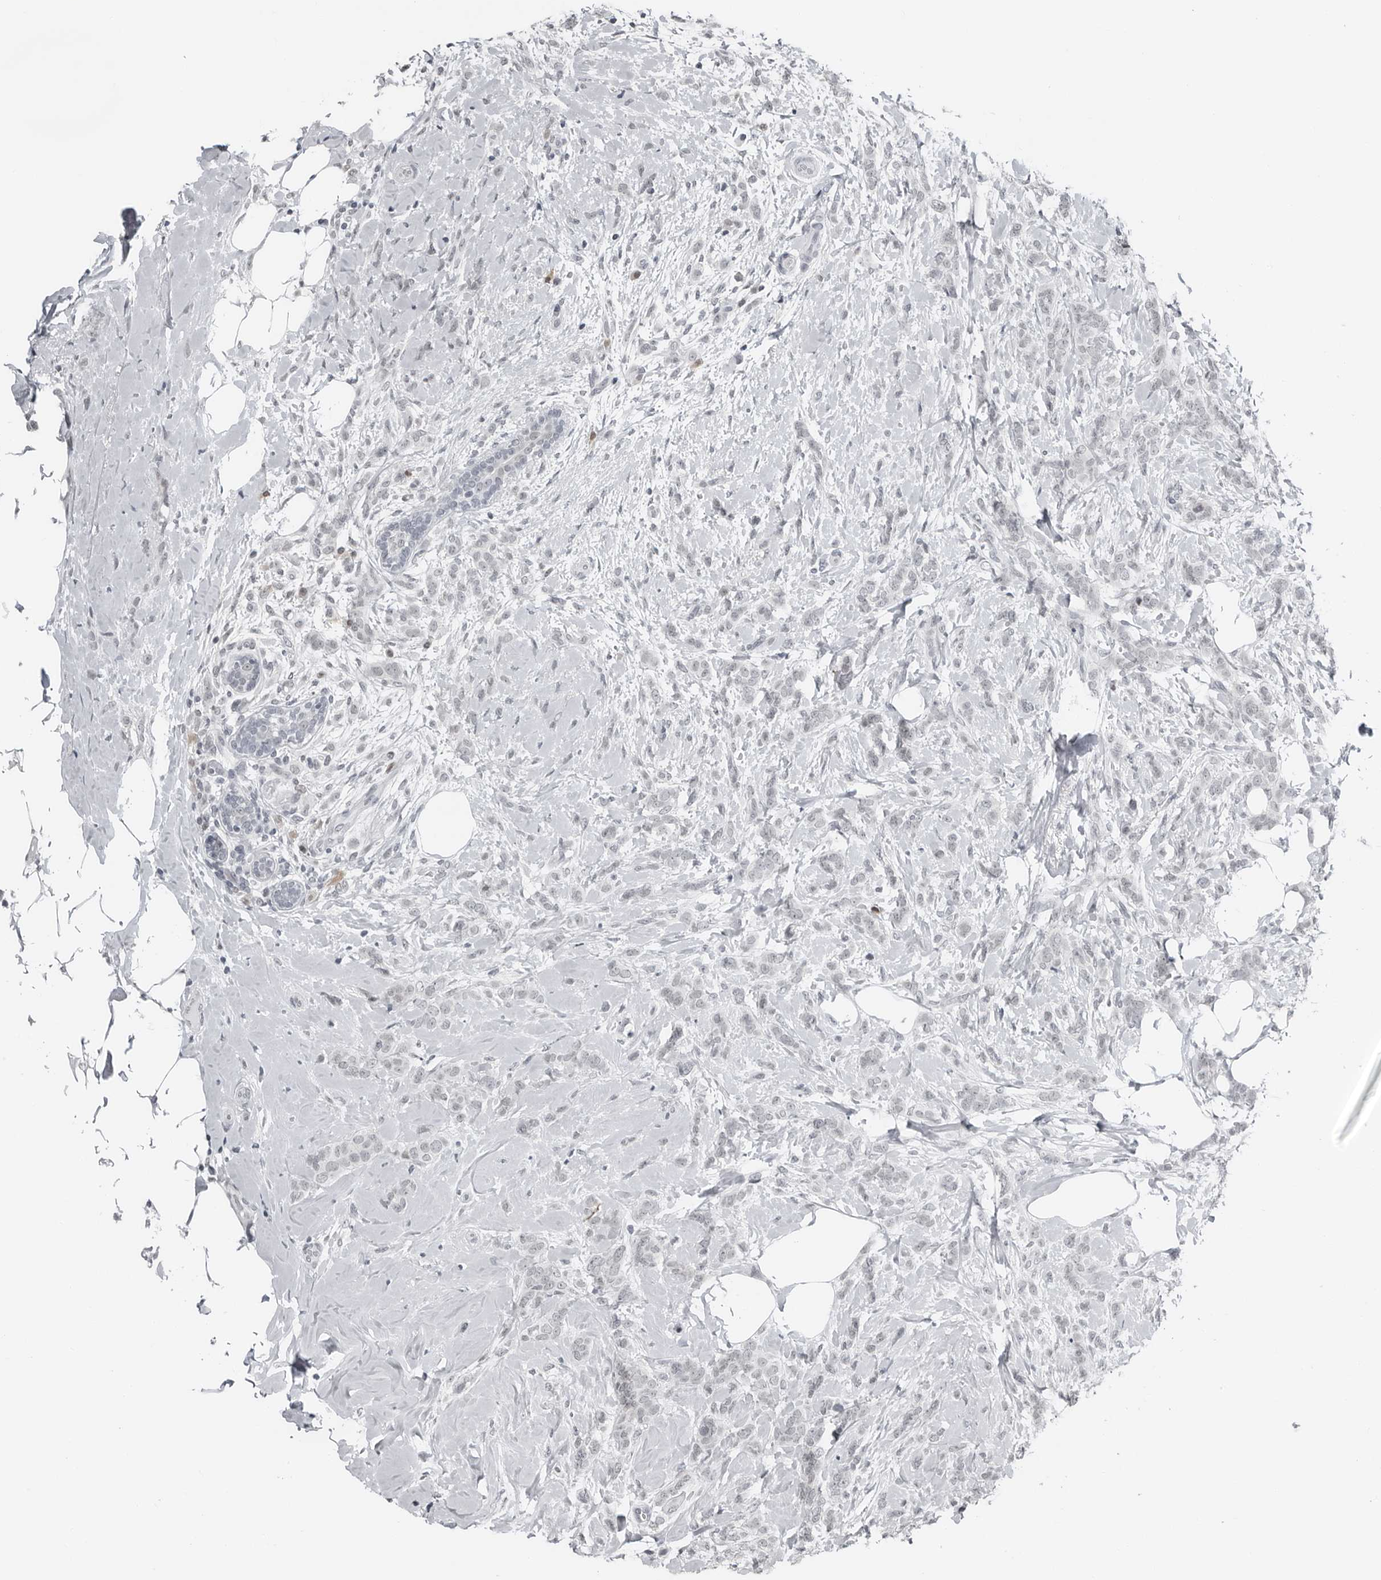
{"staining": {"intensity": "negative", "quantity": "none", "location": "none"}, "tissue": "breast cancer", "cell_type": "Tumor cells", "image_type": "cancer", "snomed": [{"axis": "morphology", "description": "Lobular carcinoma, in situ"}, {"axis": "morphology", "description": "Lobular carcinoma"}, {"axis": "topography", "description": "Breast"}], "caption": "Tumor cells are negative for brown protein staining in lobular carcinoma (breast). (DAB (3,3'-diaminobenzidine) immunohistochemistry, high magnification).", "gene": "PPP1R42", "patient": {"sex": "female", "age": 41}}